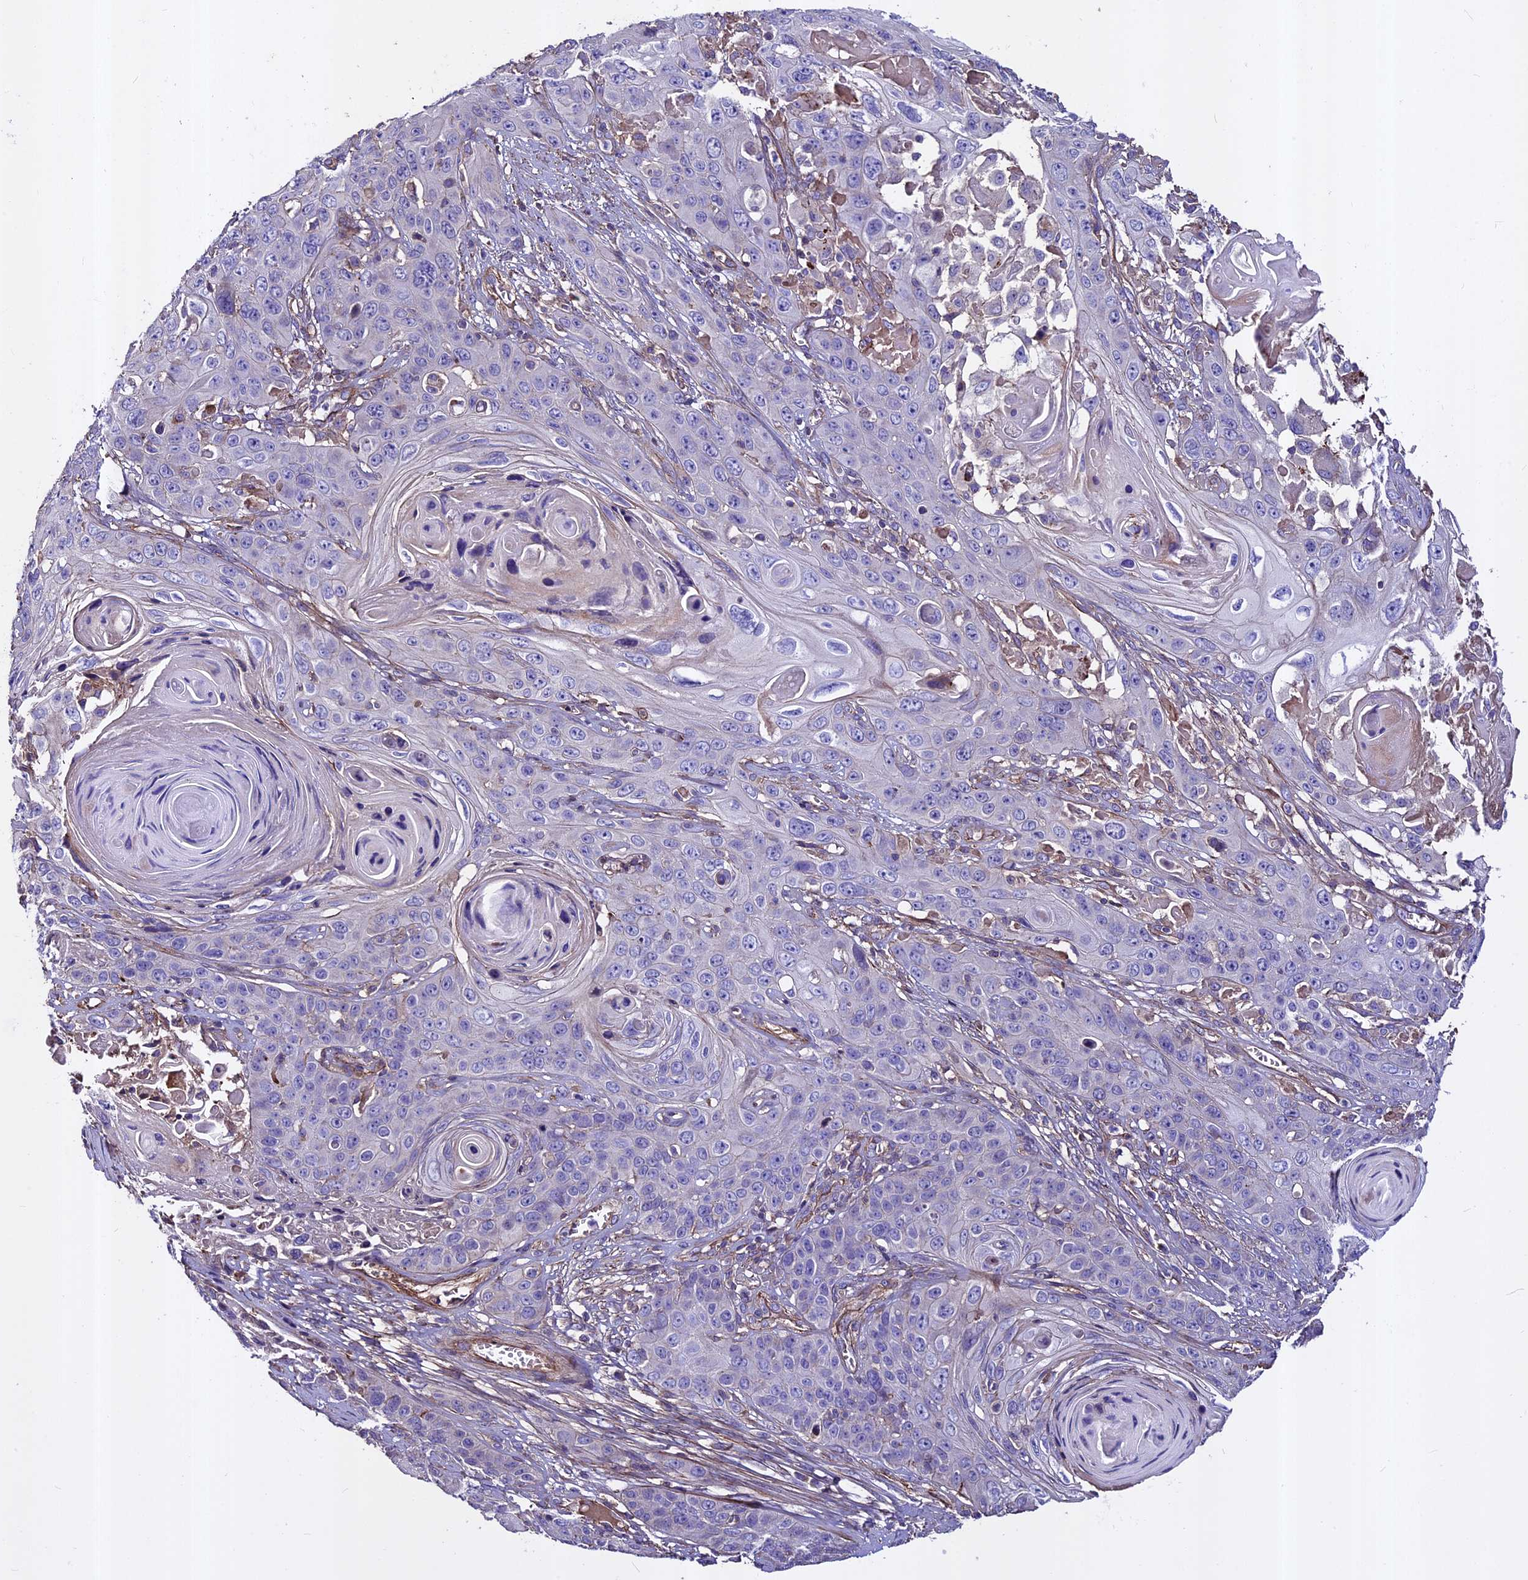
{"staining": {"intensity": "negative", "quantity": "none", "location": "none"}, "tissue": "skin cancer", "cell_type": "Tumor cells", "image_type": "cancer", "snomed": [{"axis": "morphology", "description": "Squamous cell carcinoma, NOS"}, {"axis": "topography", "description": "Skin"}], "caption": "Immunohistochemistry (IHC) micrograph of skin cancer (squamous cell carcinoma) stained for a protein (brown), which exhibits no staining in tumor cells.", "gene": "EVA1B", "patient": {"sex": "male", "age": 55}}